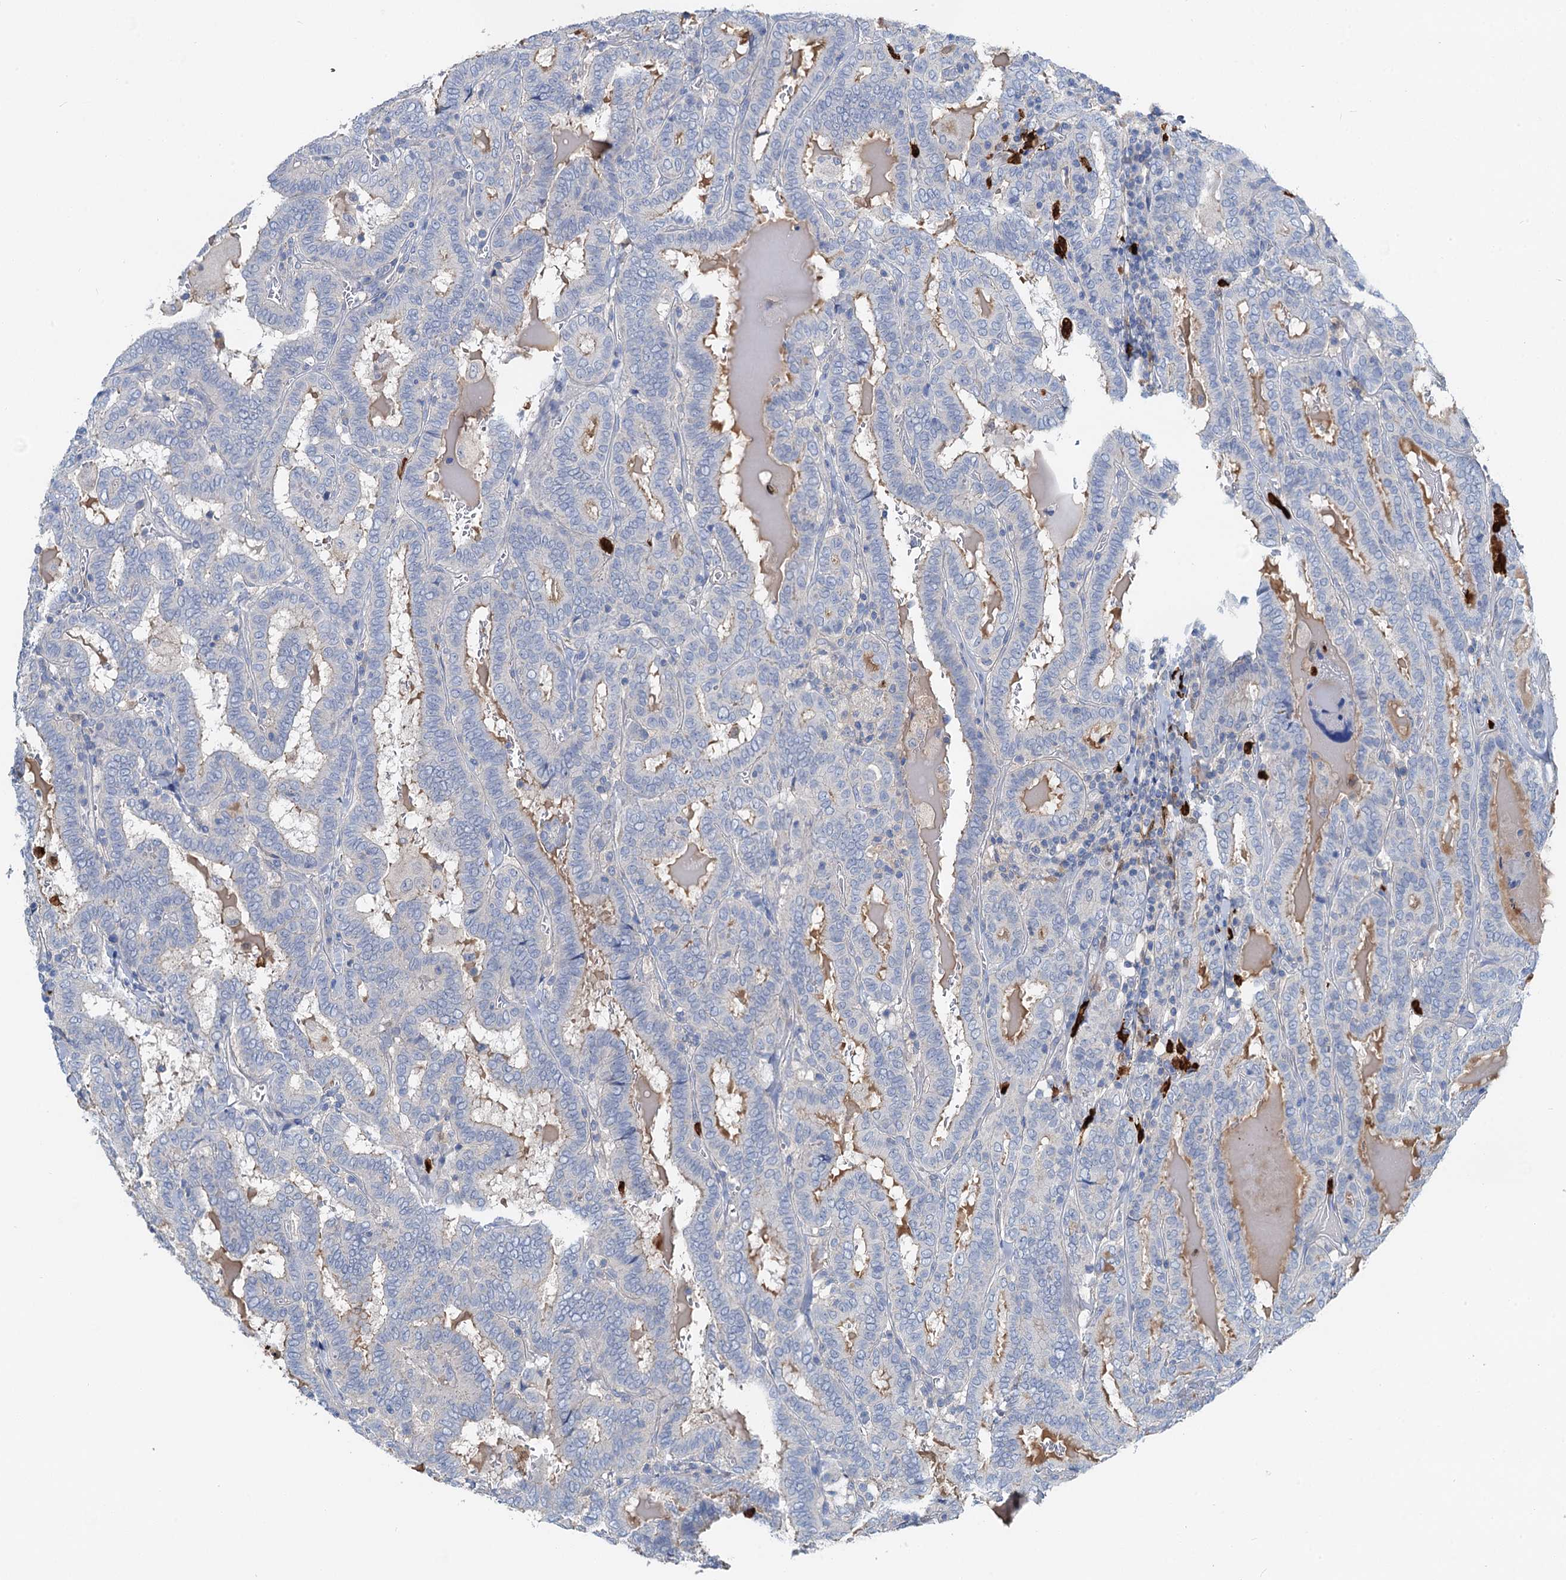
{"staining": {"intensity": "negative", "quantity": "none", "location": "none"}, "tissue": "thyroid cancer", "cell_type": "Tumor cells", "image_type": "cancer", "snomed": [{"axis": "morphology", "description": "Papillary adenocarcinoma, NOS"}, {"axis": "topography", "description": "Thyroid gland"}], "caption": "A histopathology image of papillary adenocarcinoma (thyroid) stained for a protein shows no brown staining in tumor cells.", "gene": "OTOA", "patient": {"sex": "female", "age": 72}}